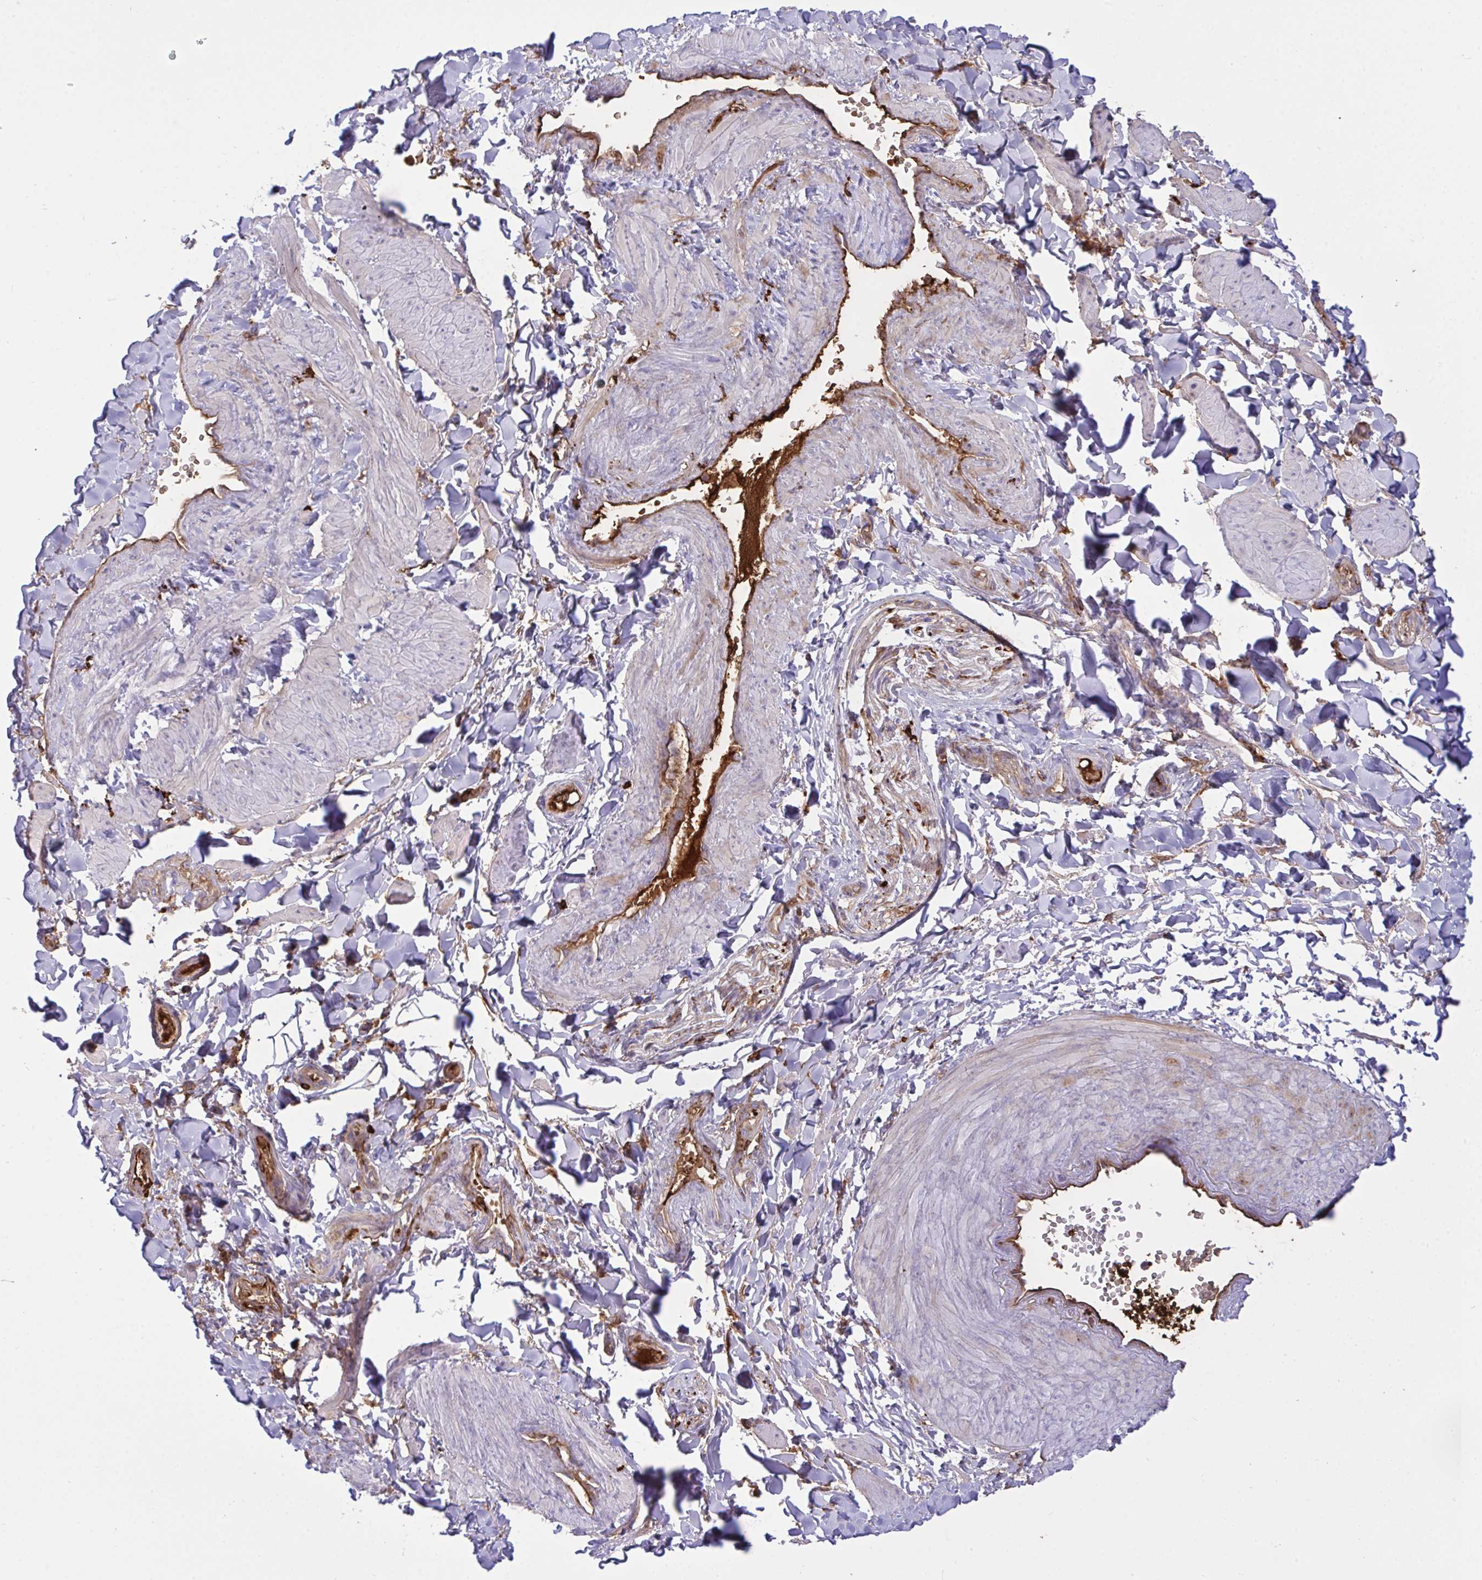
{"staining": {"intensity": "negative", "quantity": "none", "location": "none"}, "tissue": "adipose tissue", "cell_type": "Adipocytes", "image_type": "normal", "snomed": [{"axis": "morphology", "description": "Normal tissue, NOS"}, {"axis": "topography", "description": "Epididymis"}, {"axis": "topography", "description": "Peripheral nerve tissue"}], "caption": "A micrograph of adipose tissue stained for a protein displays no brown staining in adipocytes. (DAB (3,3'-diaminobenzidine) immunohistochemistry (IHC) with hematoxylin counter stain).", "gene": "F2", "patient": {"sex": "male", "age": 32}}